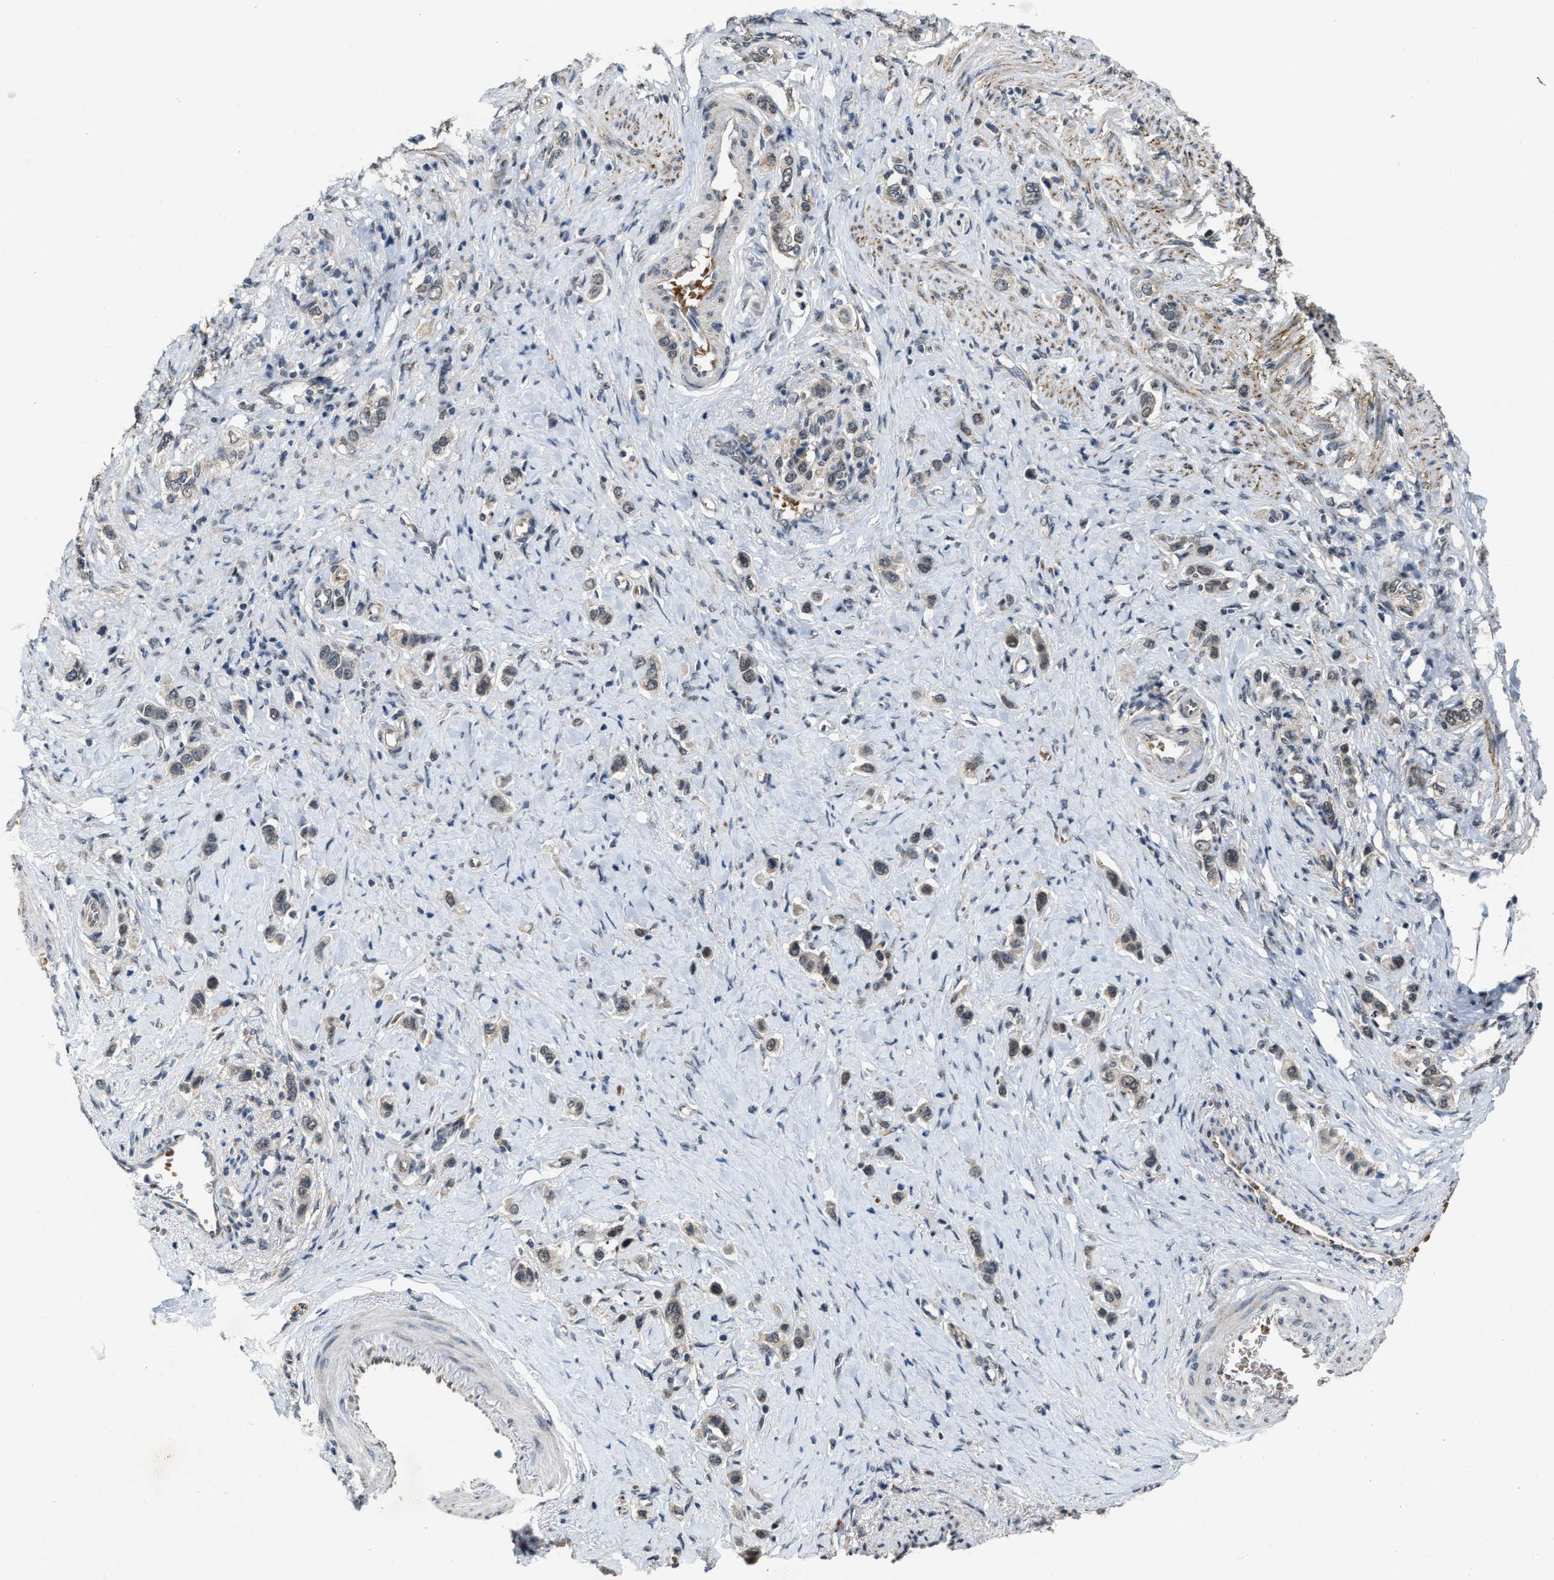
{"staining": {"intensity": "weak", "quantity": "25%-75%", "location": "cytoplasmic/membranous"}, "tissue": "stomach cancer", "cell_type": "Tumor cells", "image_type": "cancer", "snomed": [{"axis": "morphology", "description": "Adenocarcinoma, NOS"}, {"axis": "topography", "description": "Stomach"}], "caption": "Adenocarcinoma (stomach) stained for a protein exhibits weak cytoplasmic/membranous positivity in tumor cells.", "gene": "KIF24", "patient": {"sex": "female", "age": 65}}